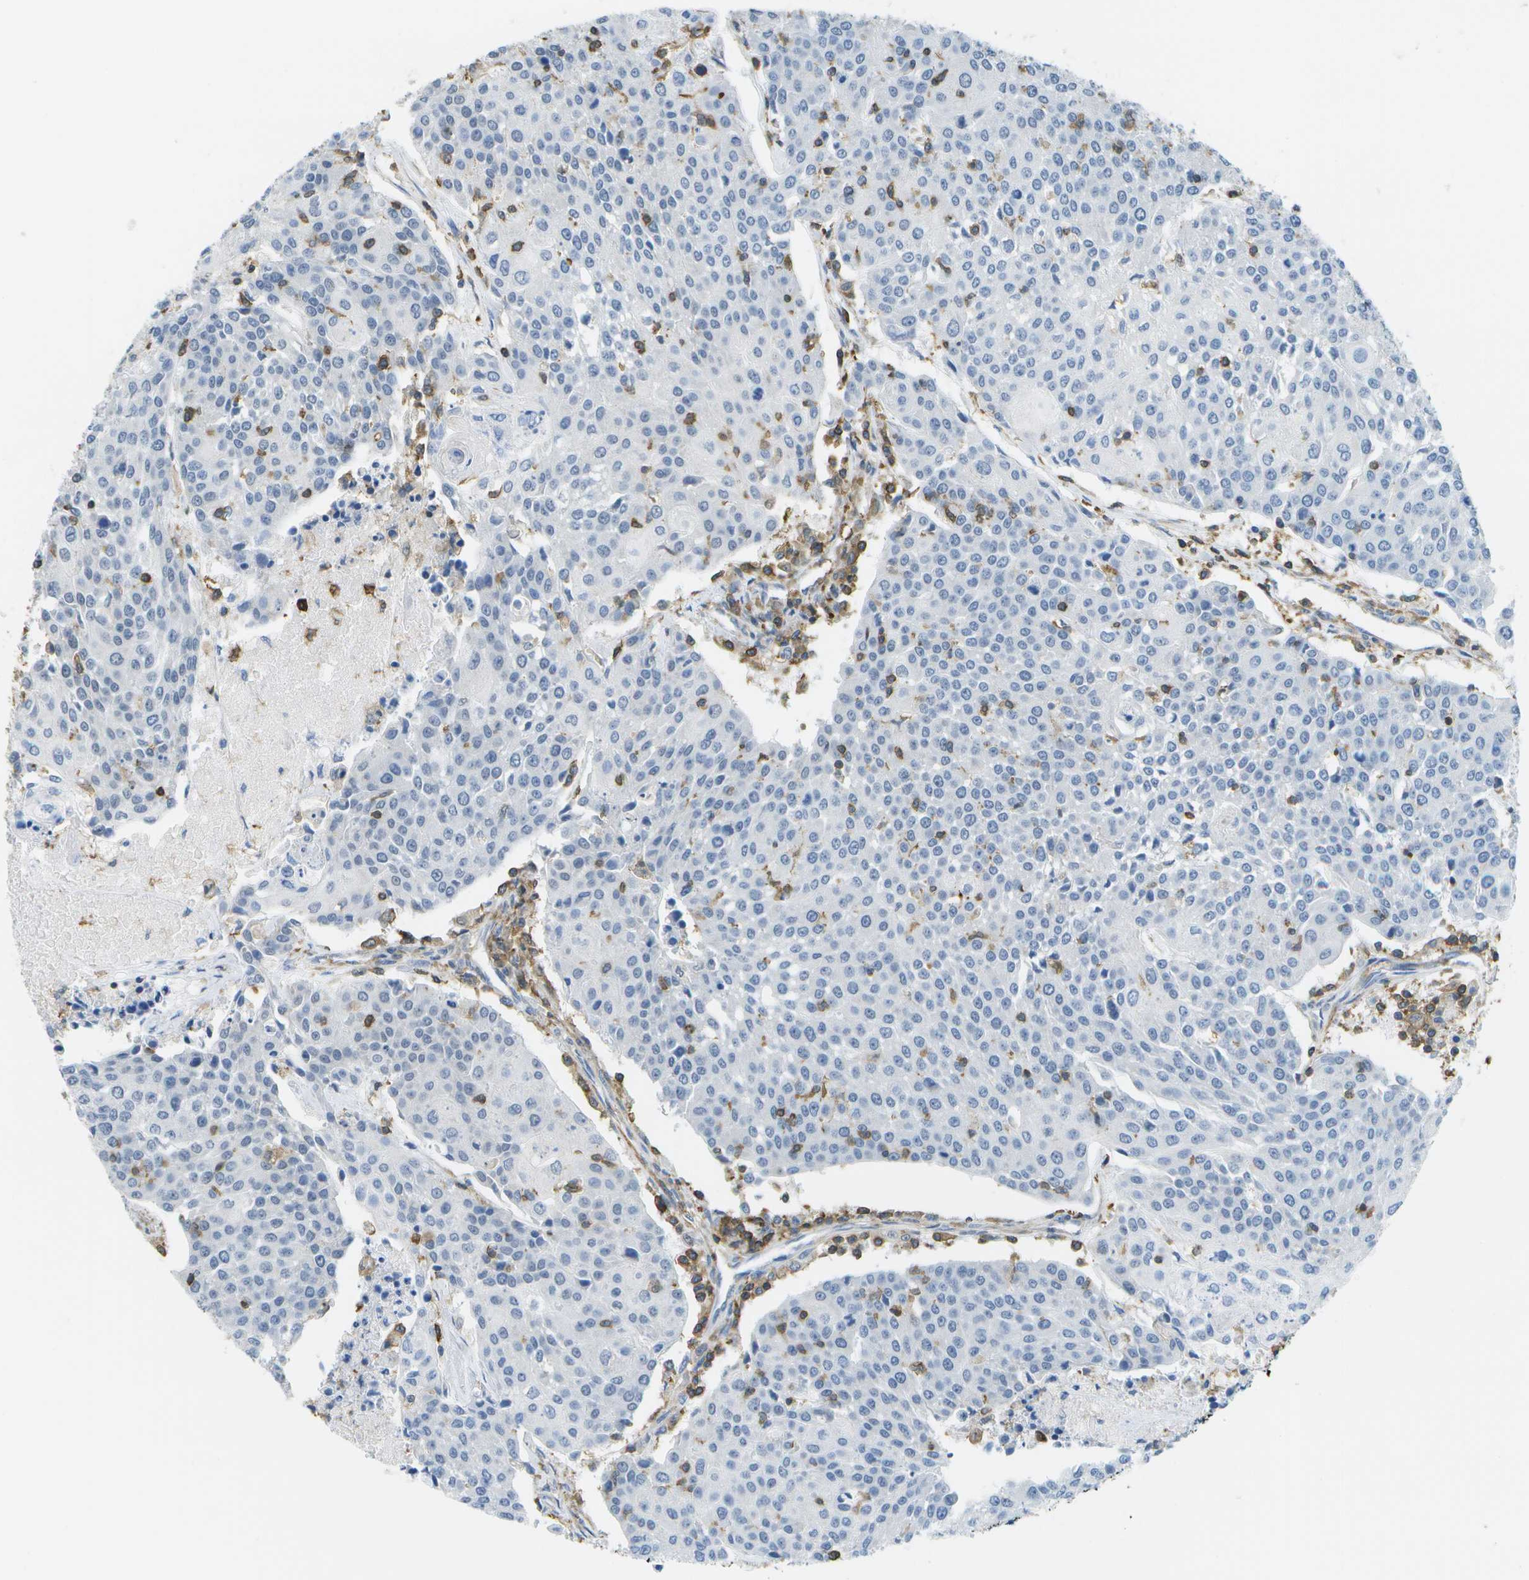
{"staining": {"intensity": "negative", "quantity": "none", "location": "none"}, "tissue": "urothelial cancer", "cell_type": "Tumor cells", "image_type": "cancer", "snomed": [{"axis": "morphology", "description": "Urothelial carcinoma, High grade"}, {"axis": "topography", "description": "Urinary bladder"}], "caption": "There is no significant positivity in tumor cells of urothelial cancer.", "gene": "RCSD1", "patient": {"sex": "female", "age": 85}}